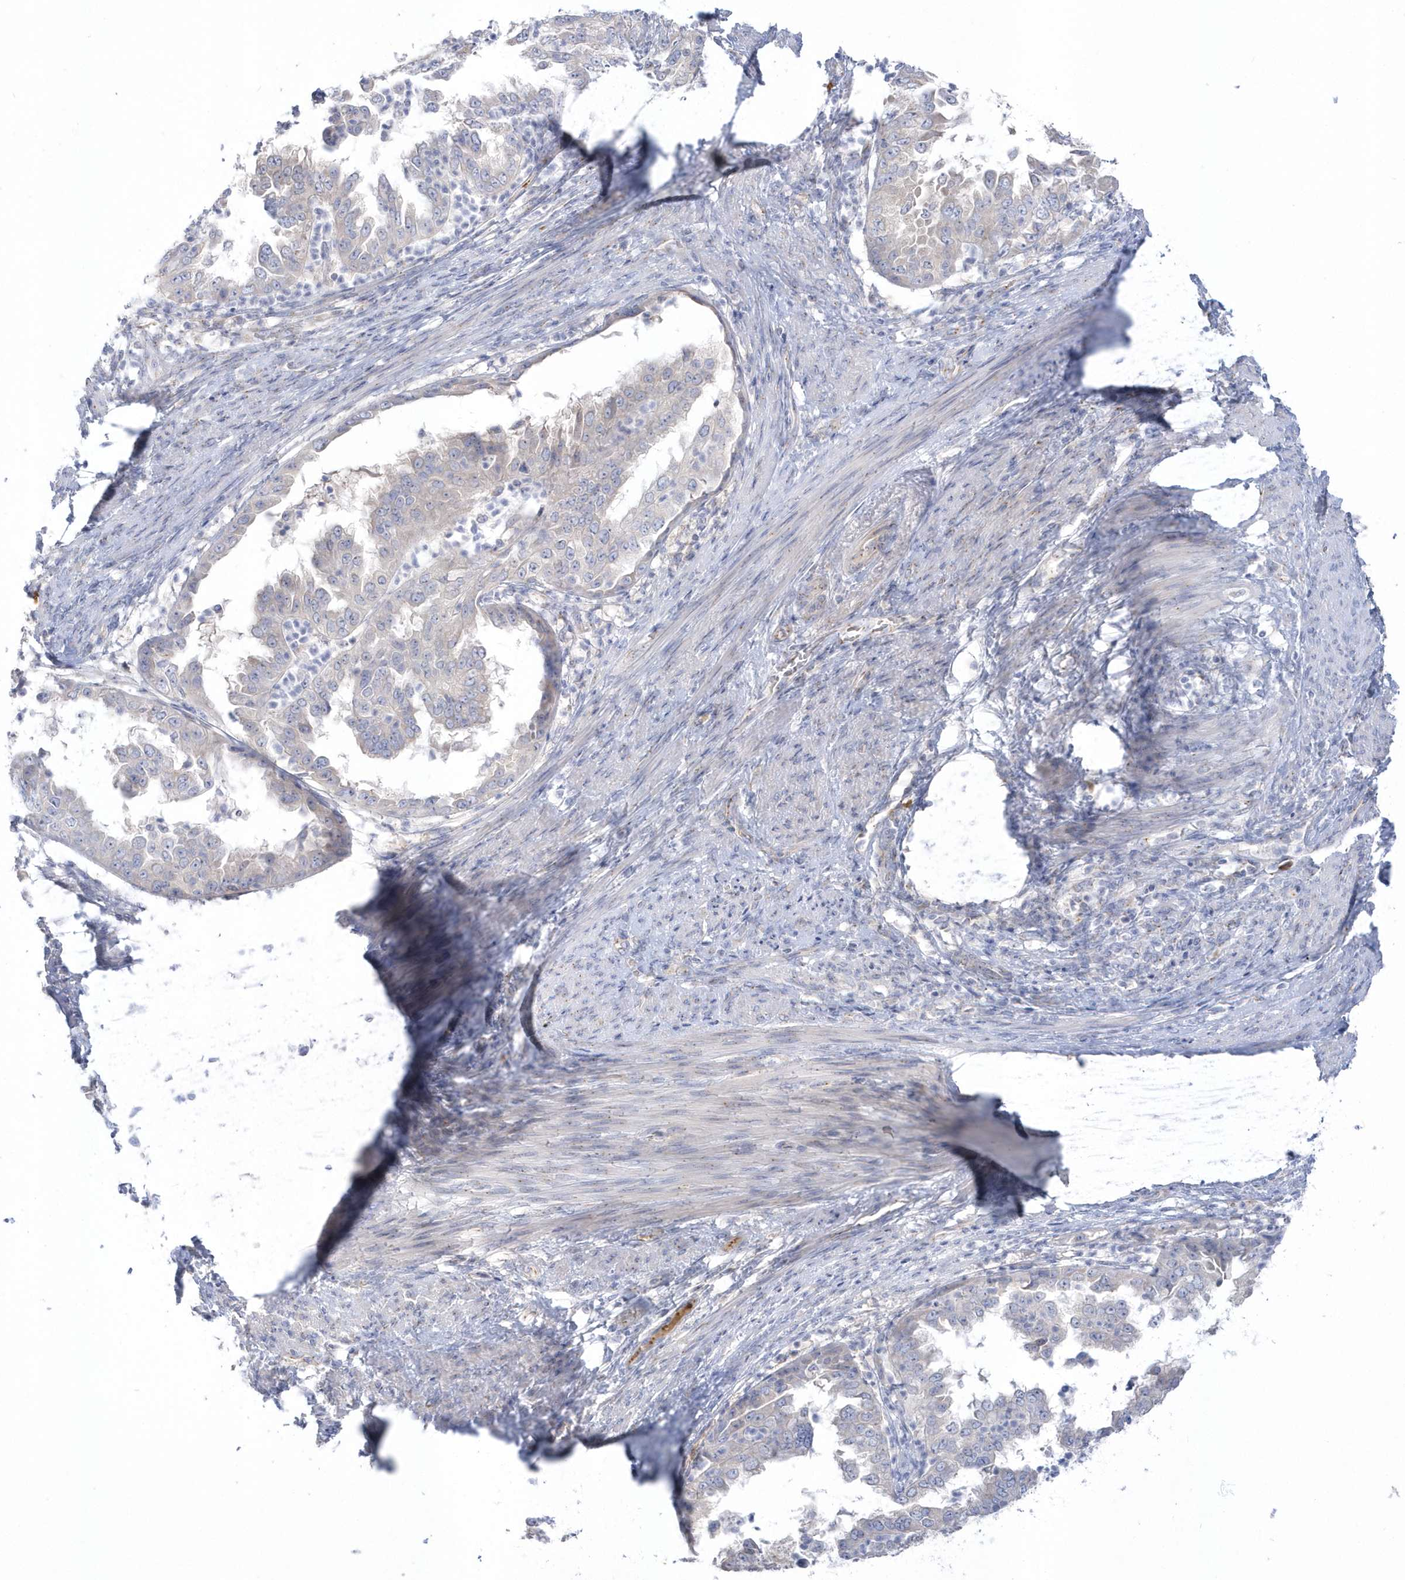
{"staining": {"intensity": "negative", "quantity": "none", "location": "none"}, "tissue": "endometrial cancer", "cell_type": "Tumor cells", "image_type": "cancer", "snomed": [{"axis": "morphology", "description": "Adenocarcinoma, NOS"}, {"axis": "topography", "description": "Endometrium"}], "caption": "Micrograph shows no significant protein expression in tumor cells of endometrial adenocarcinoma. The staining is performed using DAB brown chromogen with nuclei counter-stained in using hematoxylin.", "gene": "SEMA3D", "patient": {"sex": "female", "age": 85}}